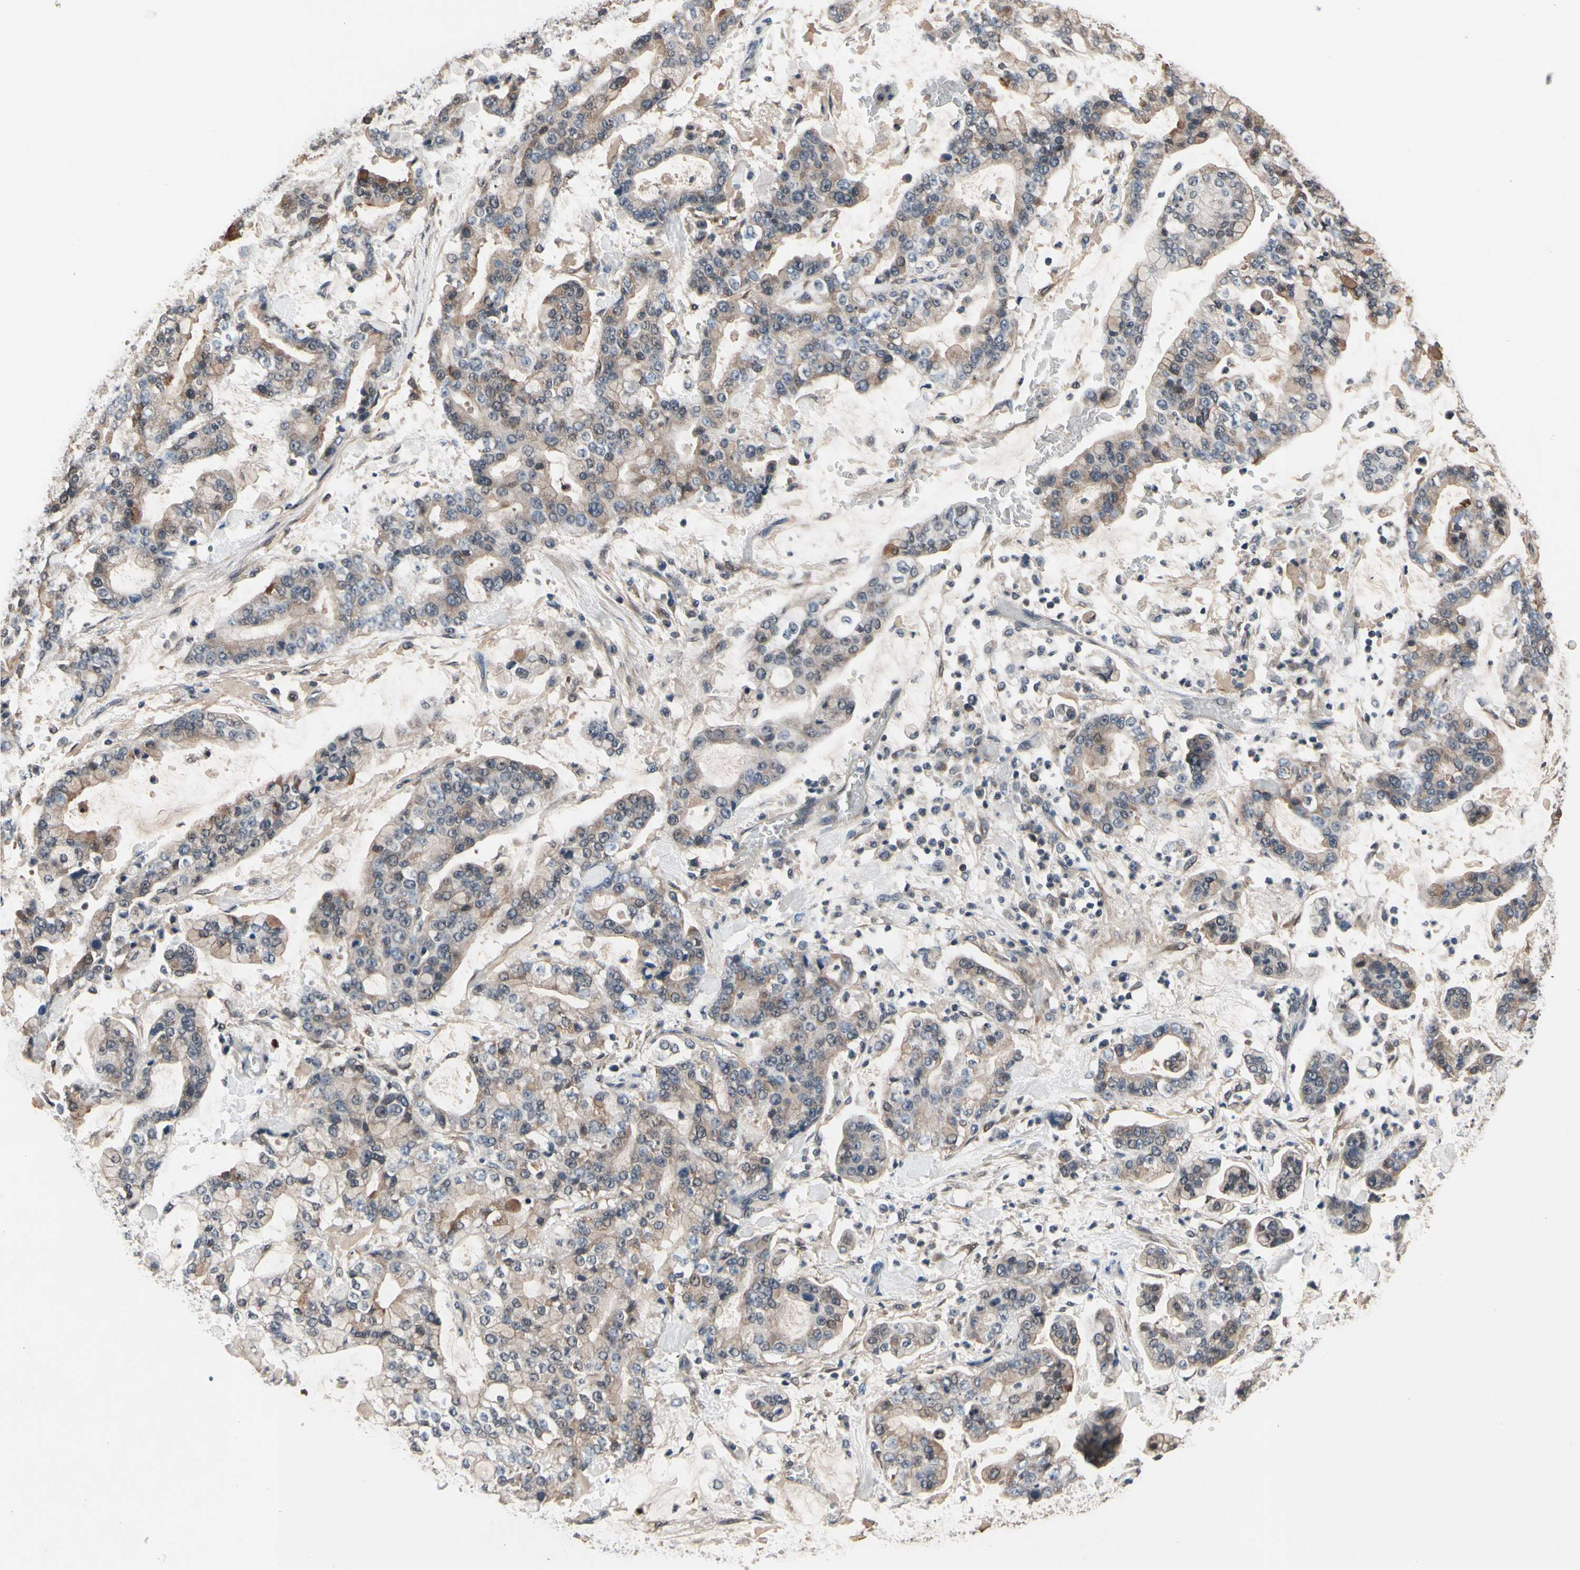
{"staining": {"intensity": "weak", "quantity": ">75%", "location": "cytoplasmic/membranous"}, "tissue": "stomach cancer", "cell_type": "Tumor cells", "image_type": "cancer", "snomed": [{"axis": "morphology", "description": "Normal tissue, NOS"}, {"axis": "morphology", "description": "Adenocarcinoma, NOS"}, {"axis": "topography", "description": "Stomach, upper"}, {"axis": "topography", "description": "Stomach"}], "caption": "This histopathology image displays stomach adenocarcinoma stained with immunohistochemistry (IHC) to label a protein in brown. The cytoplasmic/membranous of tumor cells show weak positivity for the protein. Nuclei are counter-stained blue.", "gene": "PRDX6", "patient": {"sex": "male", "age": 76}}